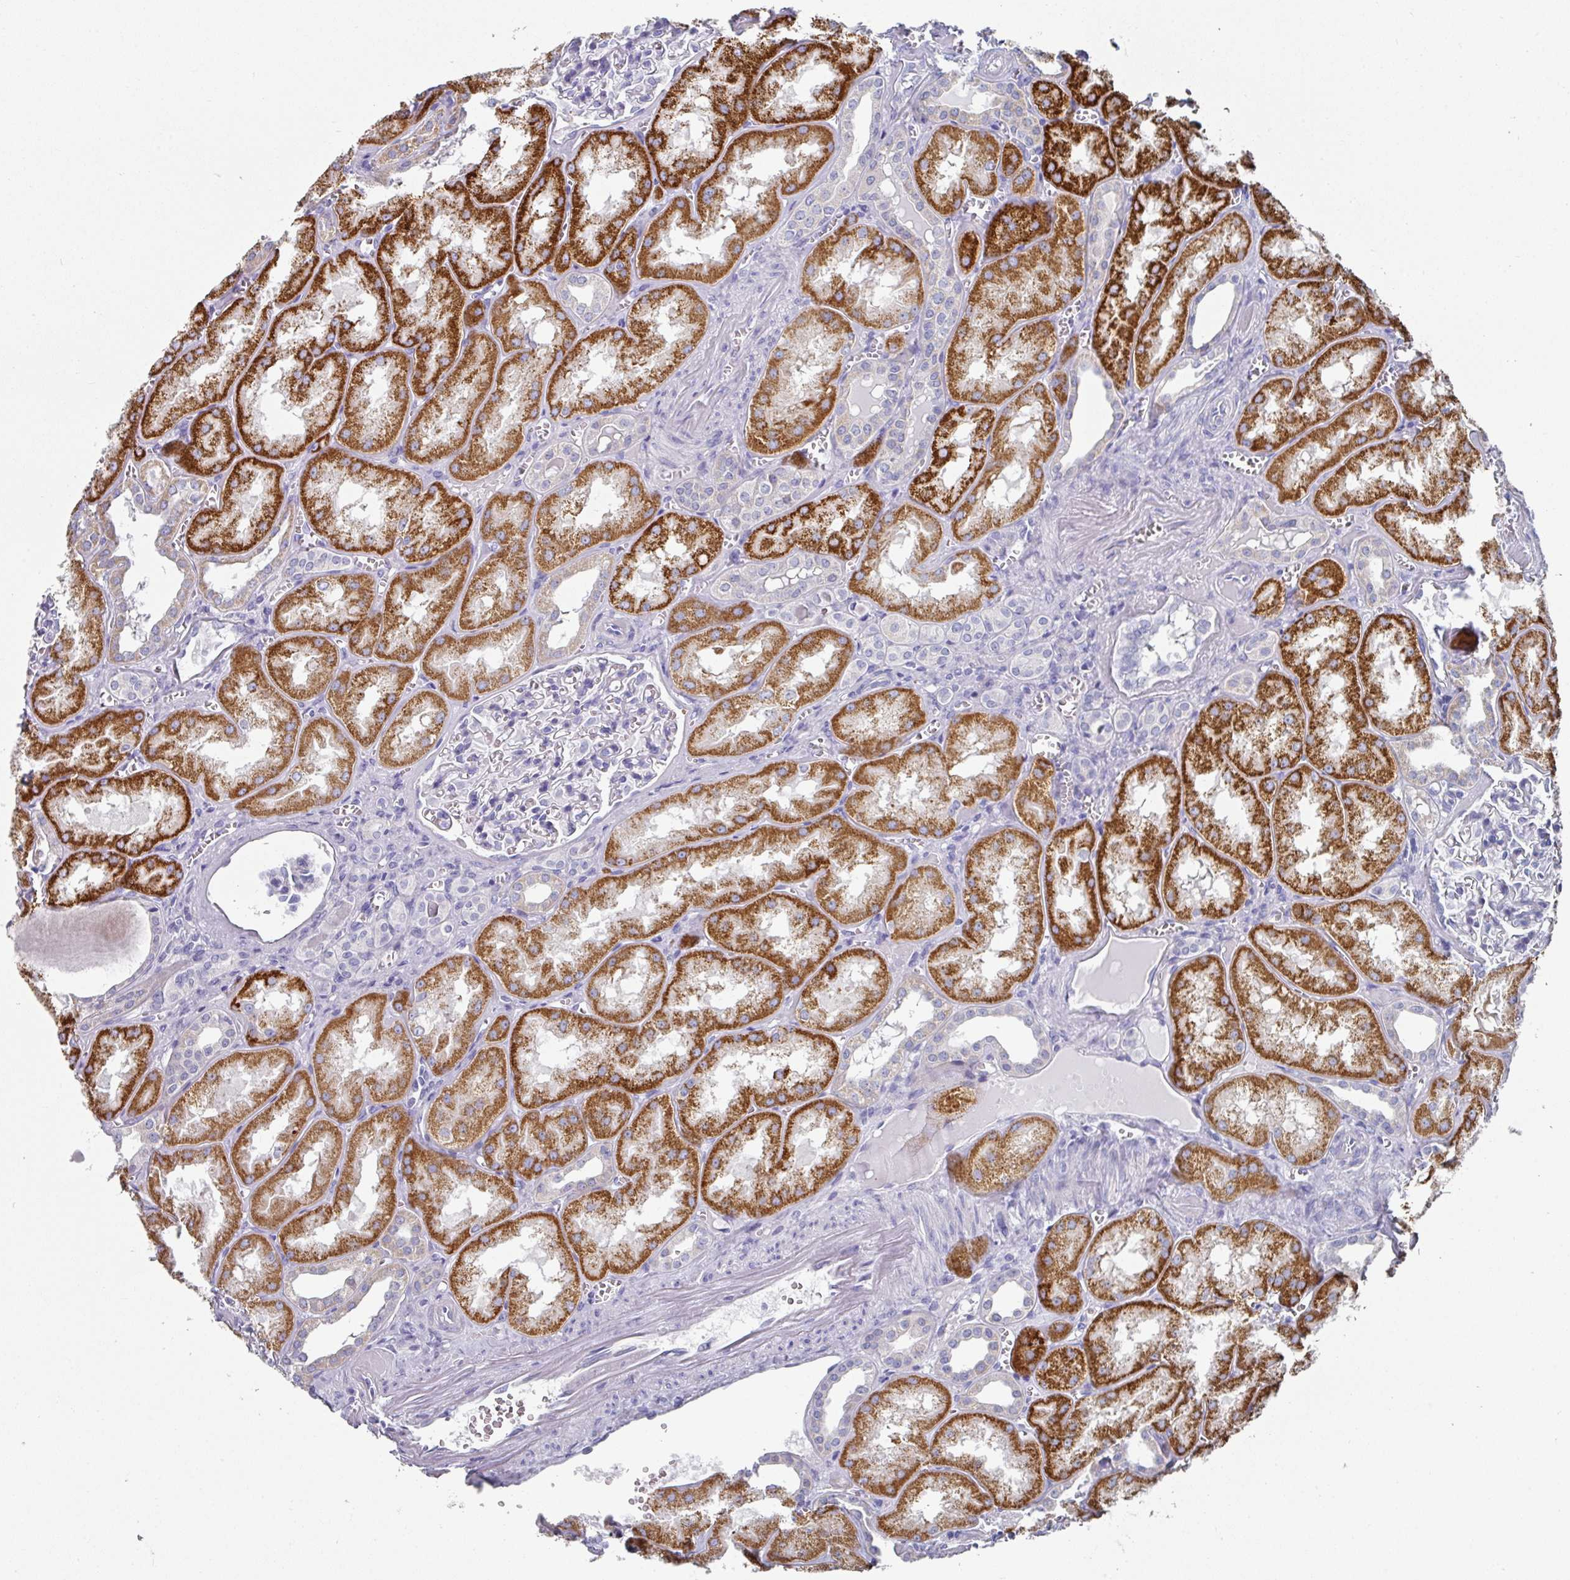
{"staining": {"intensity": "negative", "quantity": "none", "location": "none"}, "tissue": "kidney", "cell_type": "Cells in glomeruli", "image_type": "normal", "snomed": [{"axis": "morphology", "description": "Normal tissue, NOS"}, {"axis": "topography", "description": "Kidney"}], "caption": "Unremarkable kidney was stained to show a protein in brown. There is no significant staining in cells in glomeruli.", "gene": "SETBP1", "patient": {"sex": "male", "age": 61}}